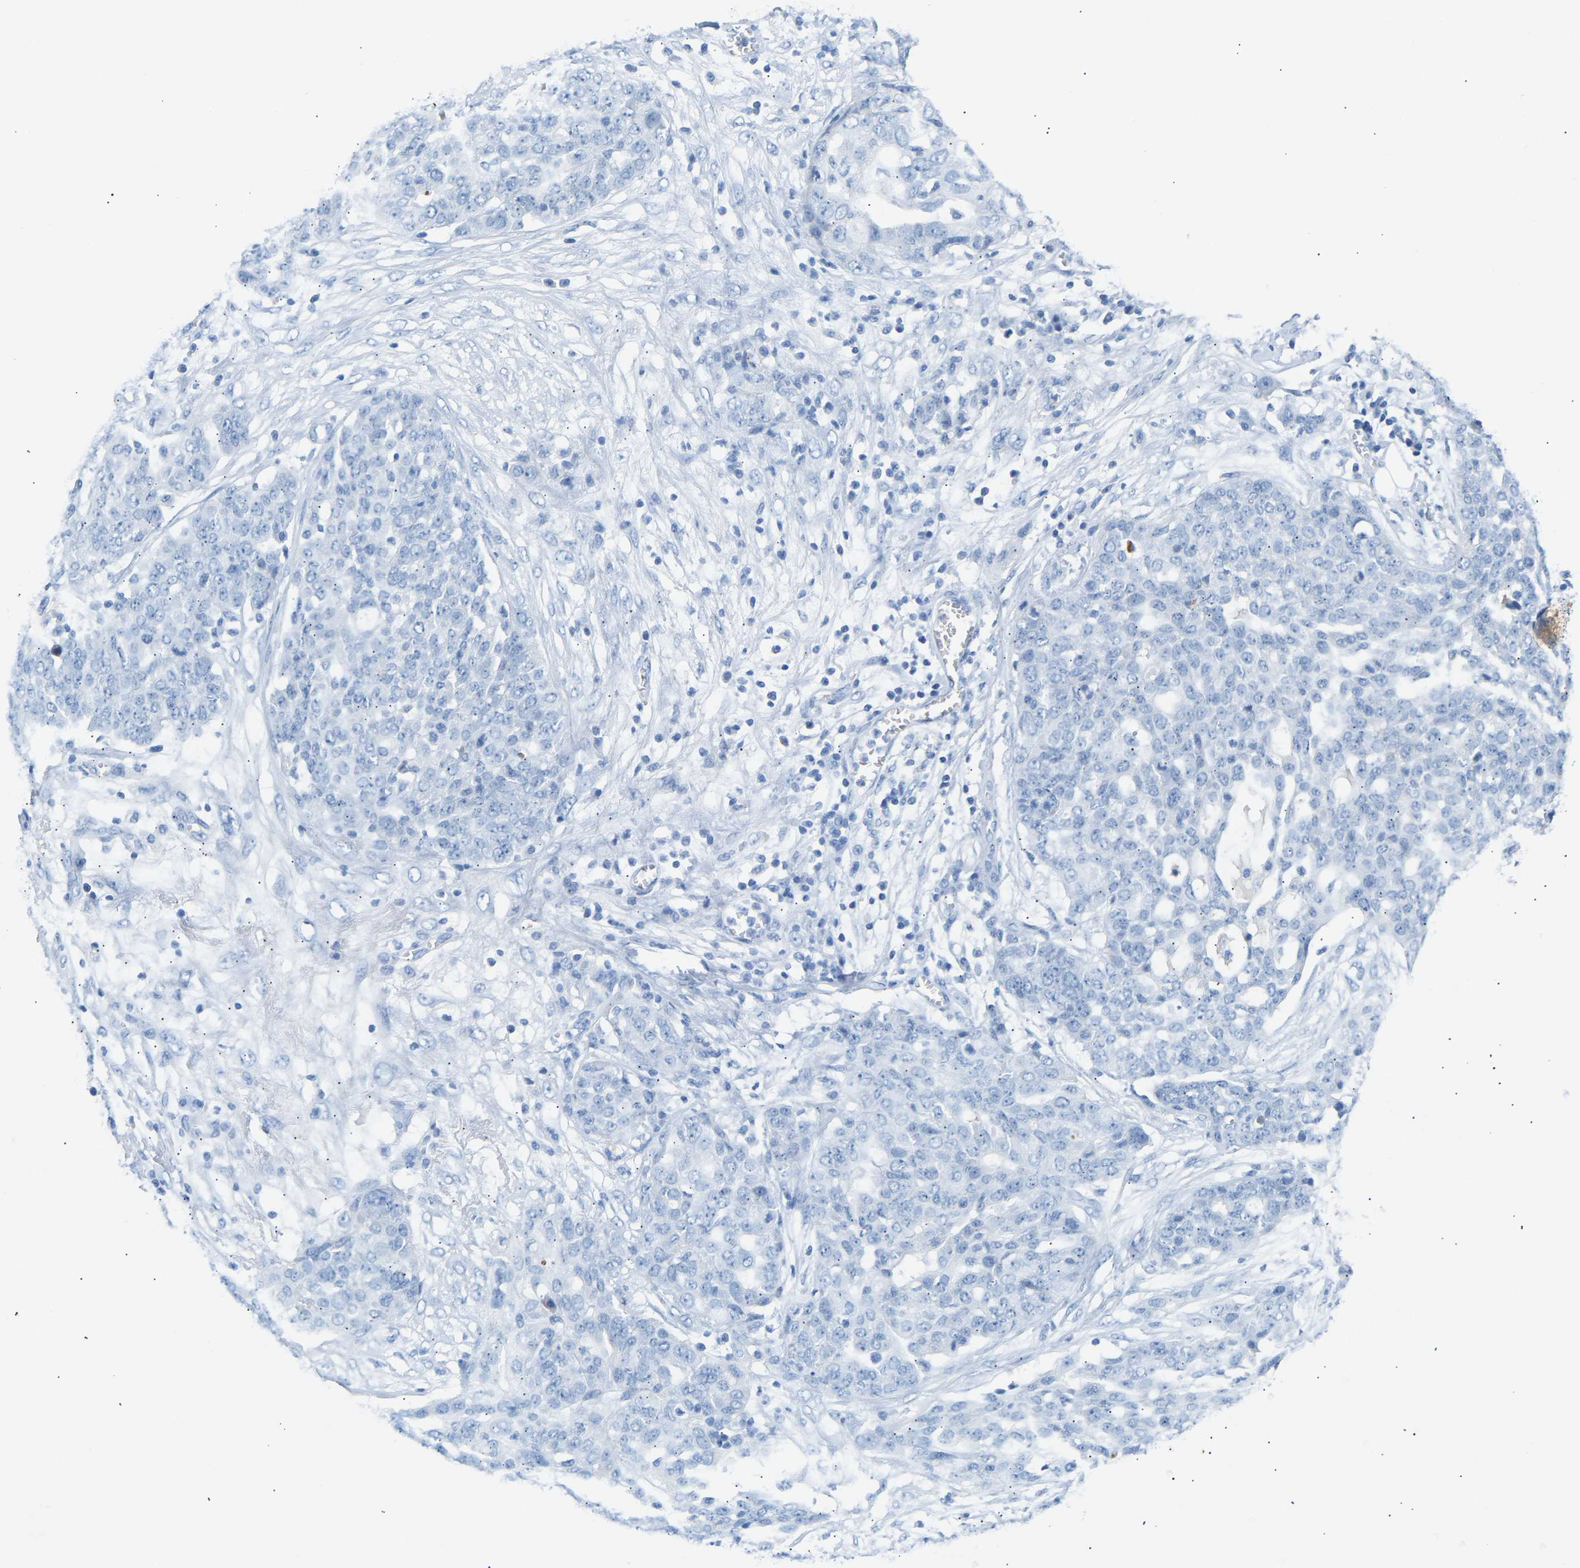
{"staining": {"intensity": "negative", "quantity": "none", "location": "none"}, "tissue": "ovarian cancer", "cell_type": "Tumor cells", "image_type": "cancer", "snomed": [{"axis": "morphology", "description": "Cystadenocarcinoma, serous, NOS"}, {"axis": "topography", "description": "Soft tissue"}, {"axis": "topography", "description": "Ovary"}], "caption": "A high-resolution histopathology image shows IHC staining of ovarian cancer, which exhibits no significant positivity in tumor cells.", "gene": "PEX1", "patient": {"sex": "female", "age": 57}}